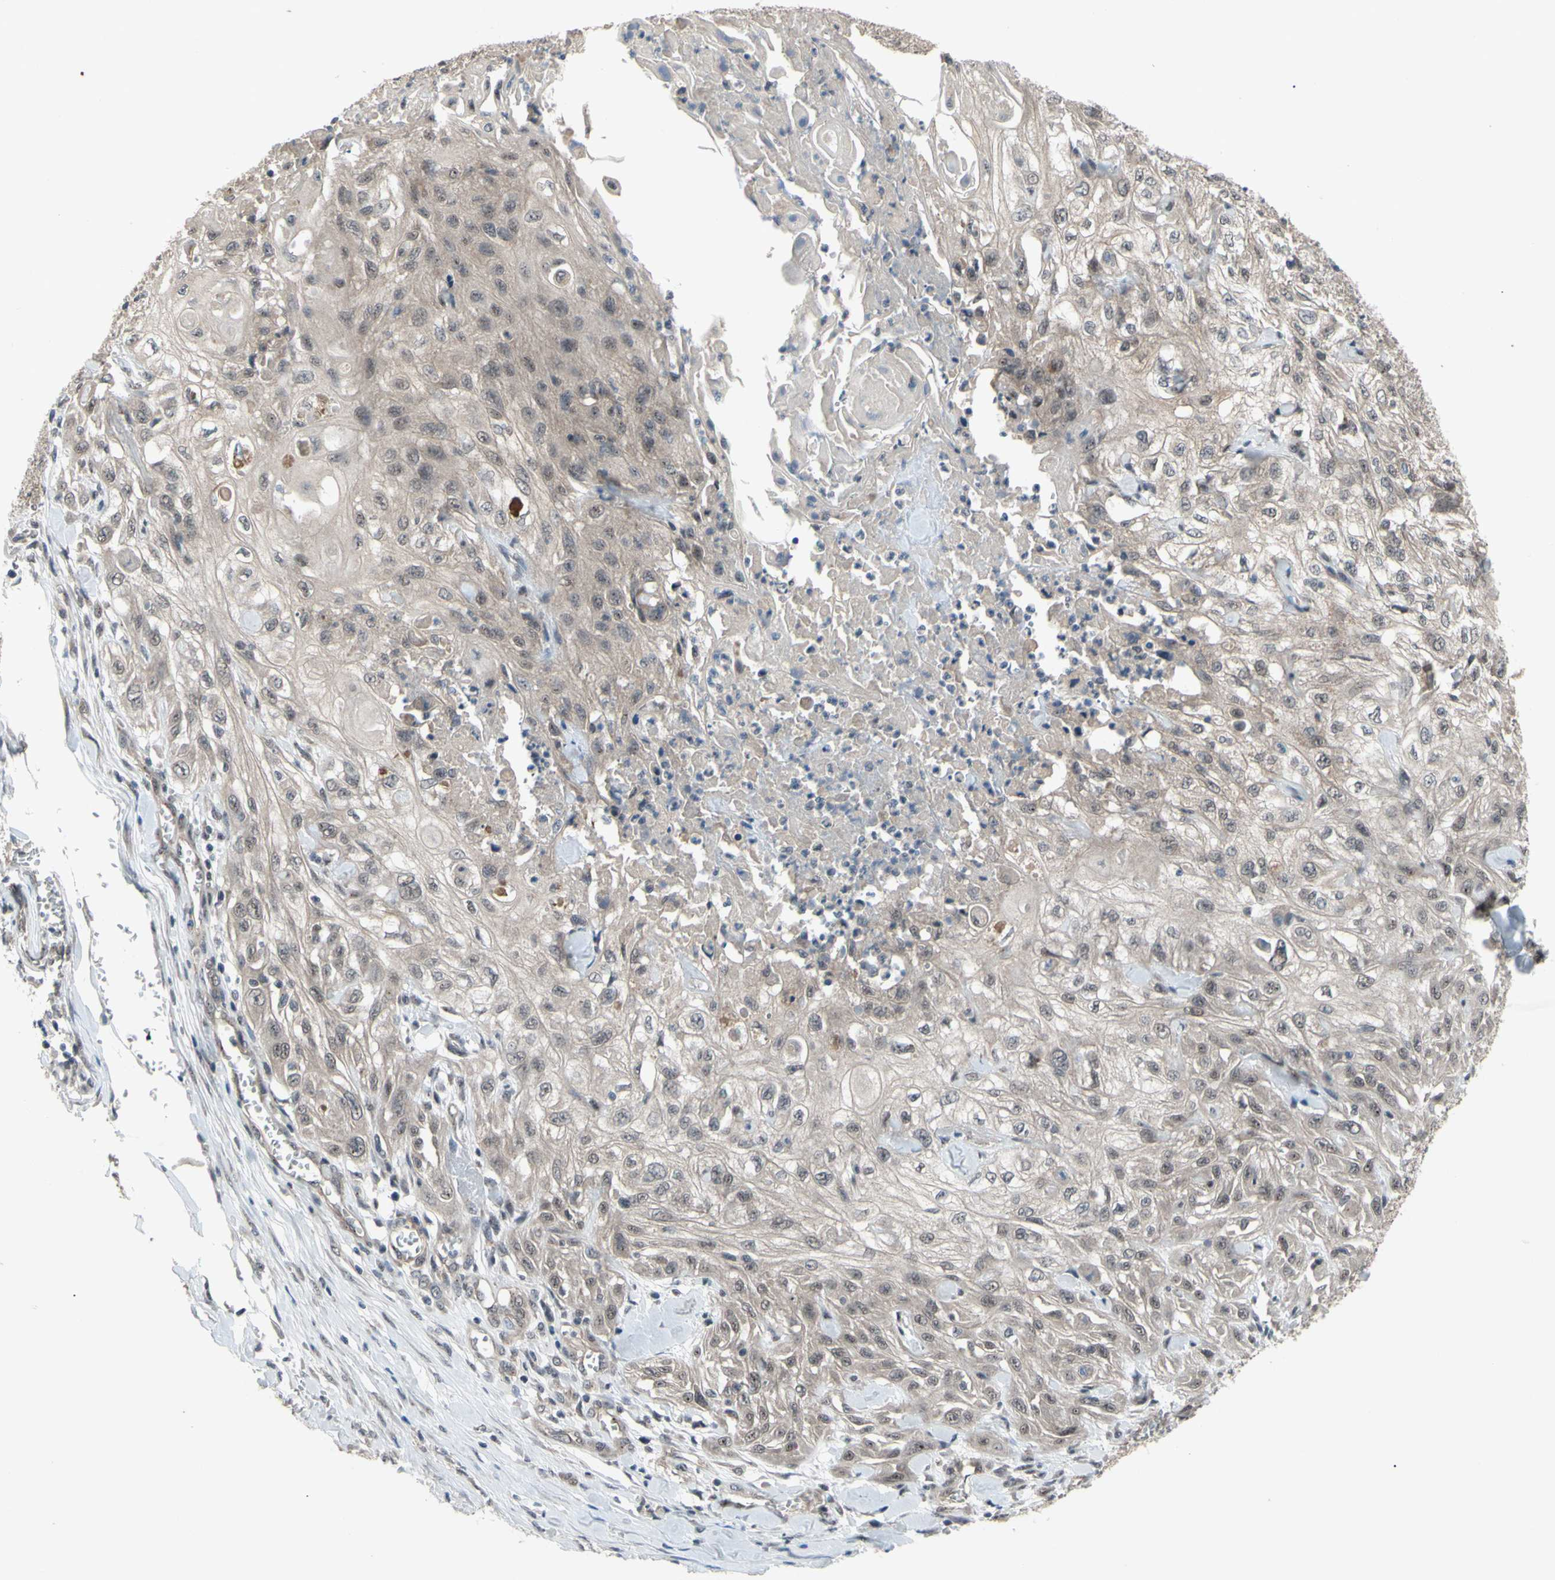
{"staining": {"intensity": "weak", "quantity": ">75%", "location": "cytoplasmic/membranous"}, "tissue": "skin cancer", "cell_type": "Tumor cells", "image_type": "cancer", "snomed": [{"axis": "morphology", "description": "Squamous cell carcinoma, NOS"}, {"axis": "morphology", "description": "Squamous cell carcinoma, metastatic, NOS"}, {"axis": "topography", "description": "Skin"}, {"axis": "topography", "description": "Lymph node"}], "caption": "Skin cancer was stained to show a protein in brown. There is low levels of weak cytoplasmic/membranous positivity in approximately >75% of tumor cells.", "gene": "TRDMT1", "patient": {"sex": "male", "age": 75}}